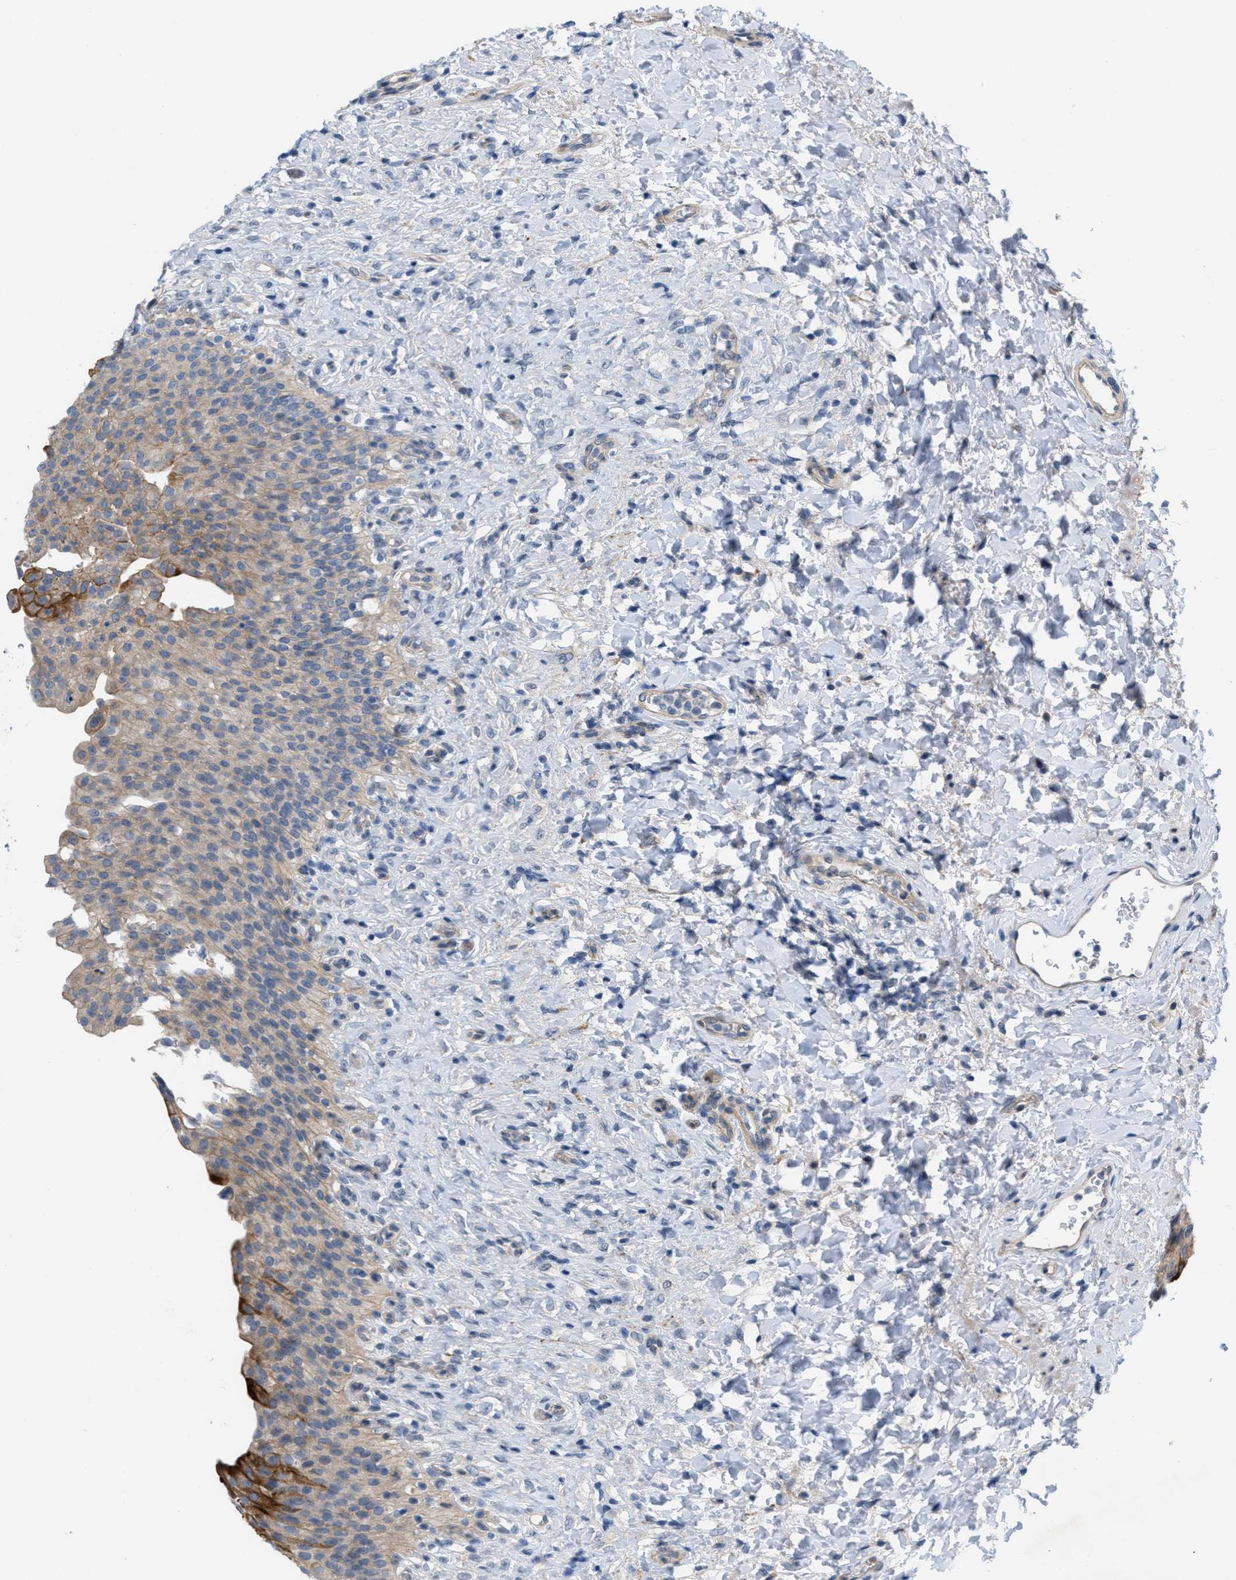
{"staining": {"intensity": "moderate", "quantity": ">75%", "location": "cytoplasmic/membranous"}, "tissue": "urinary bladder", "cell_type": "Urothelial cells", "image_type": "normal", "snomed": [{"axis": "morphology", "description": "Urothelial carcinoma, High grade"}, {"axis": "topography", "description": "Urinary bladder"}], "caption": "Moderate cytoplasmic/membranous staining is seen in approximately >75% of urothelial cells in normal urinary bladder.", "gene": "NDEL1", "patient": {"sex": "male", "age": 46}}